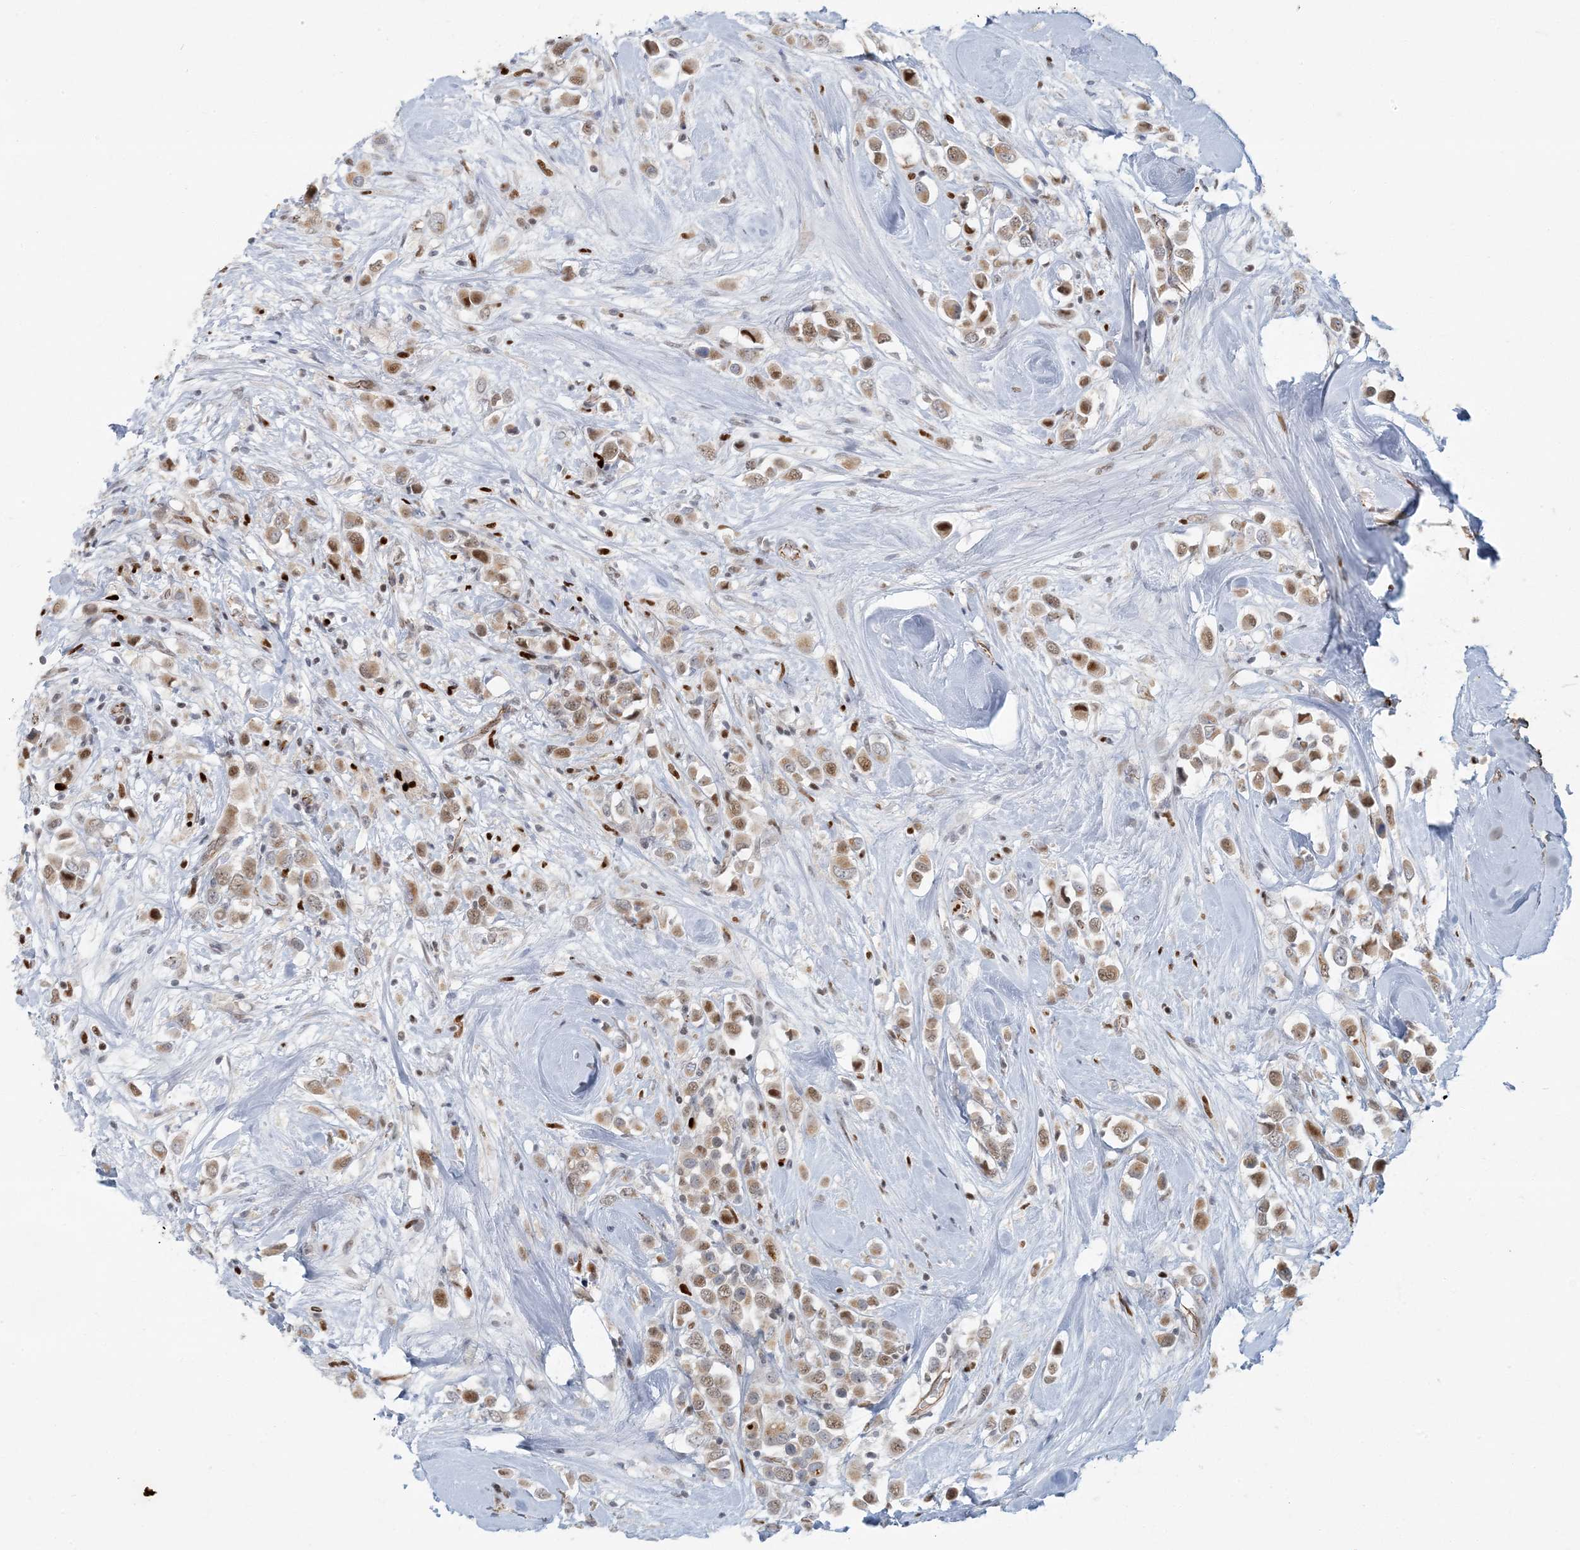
{"staining": {"intensity": "moderate", "quantity": ">75%", "location": "nuclear"}, "tissue": "breast cancer", "cell_type": "Tumor cells", "image_type": "cancer", "snomed": [{"axis": "morphology", "description": "Duct carcinoma"}, {"axis": "topography", "description": "Breast"}], "caption": "Protein staining of breast cancer tissue demonstrates moderate nuclear expression in about >75% of tumor cells.", "gene": "AK9", "patient": {"sex": "female", "age": 61}}